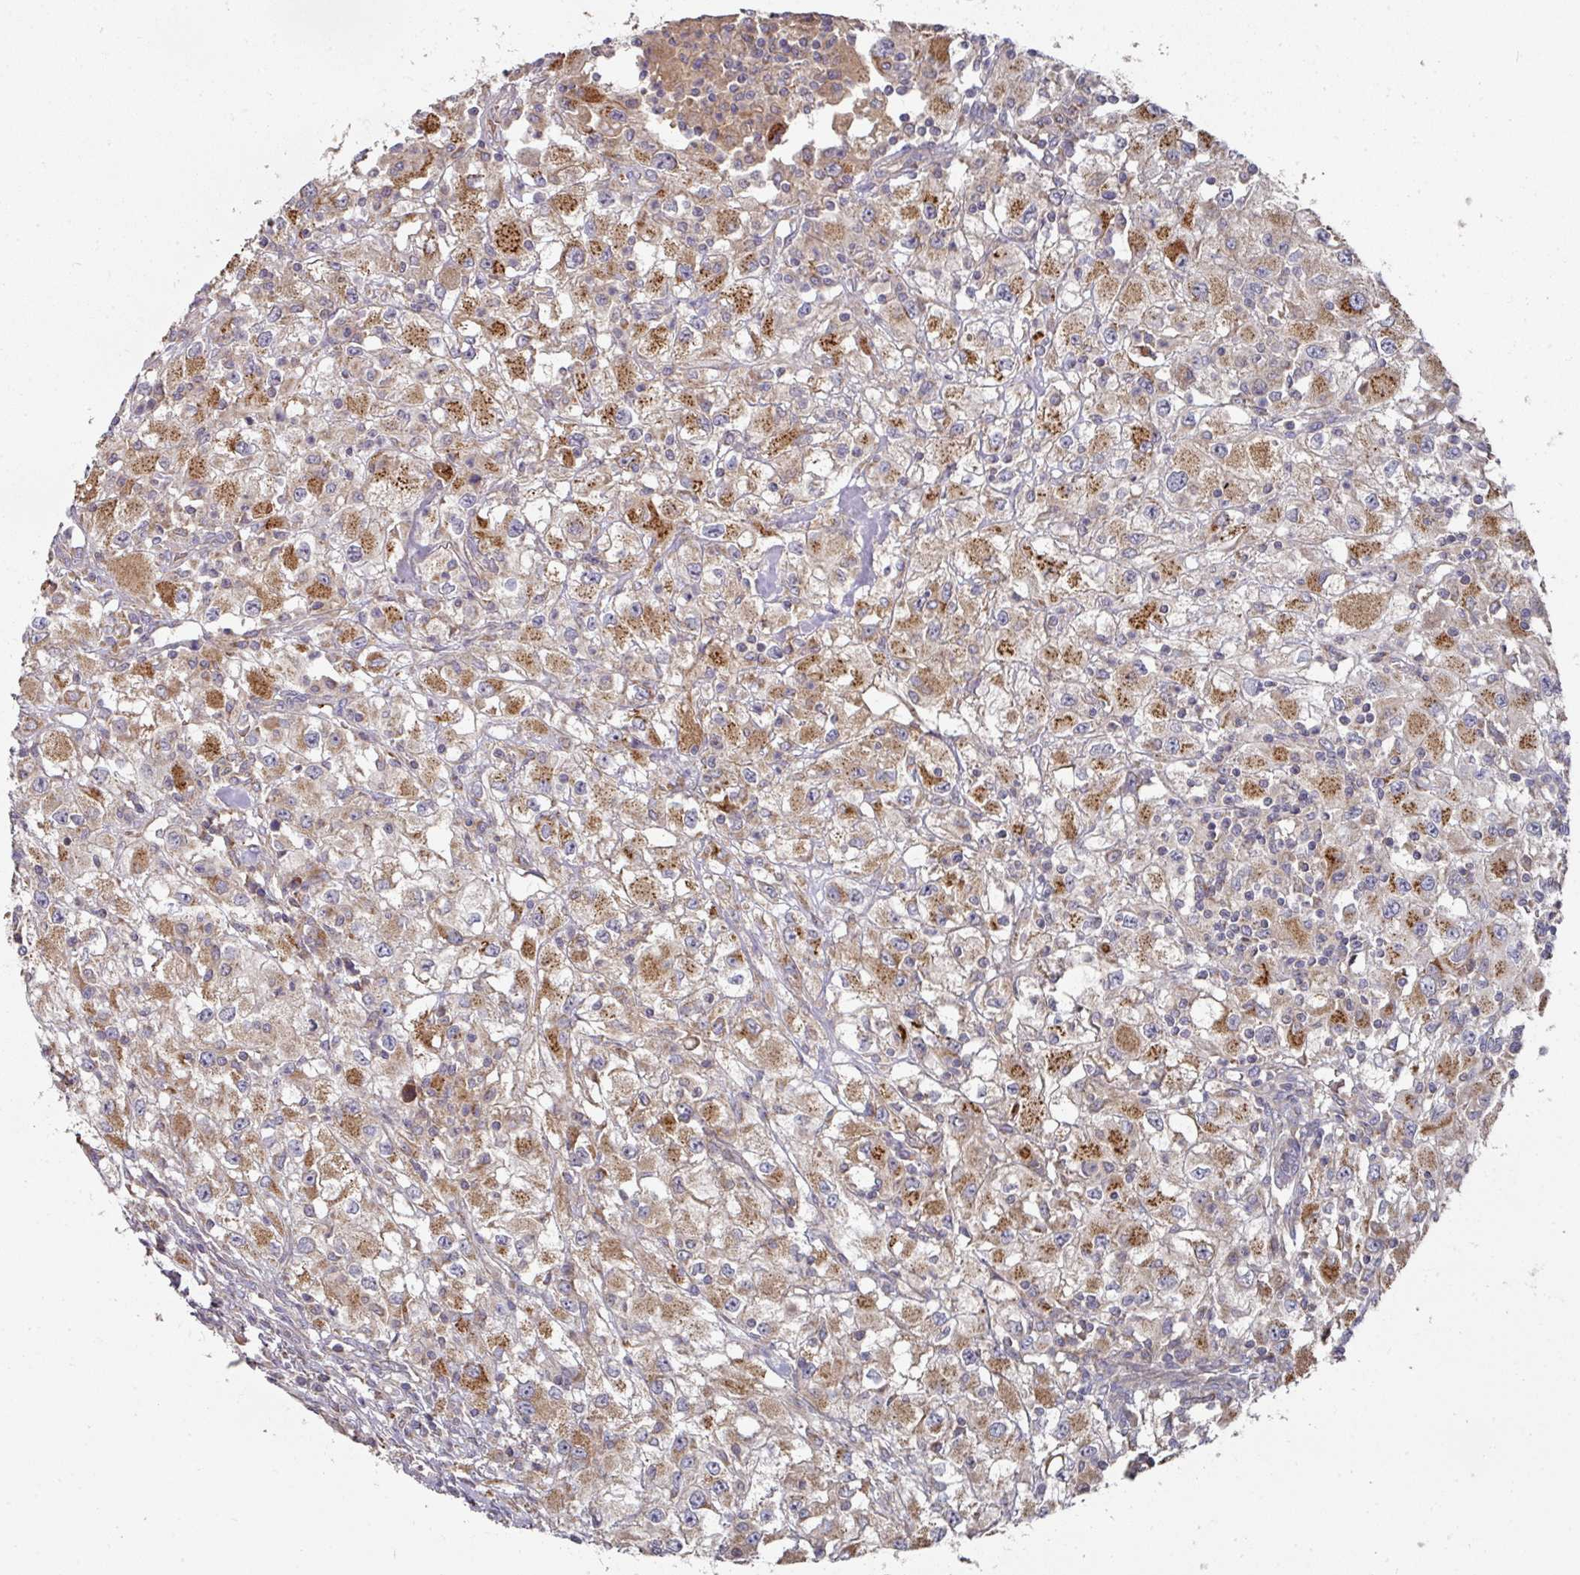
{"staining": {"intensity": "moderate", "quantity": ">75%", "location": "cytoplasmic/membranous"}, "tissue": "renal cancer", "cell_type": "Tumor cells", "image_type": "cancer", "snomed": [{"axis": "morphology", "description": "Adenocarcinoma, NOS"}, {"axis": "topography", "description": "Kidney"}], "caption": "IHC staining of renal adenocarcinoma, which displays medium levels of moderate cytoplasmic/membranous positivity in approximately >75% of tumor cells indicating moderate cytoplasmic/membranous protein expression. The staining was performed using DAB (brown) for protein detection and nuclei were counterstained in hematoxylin (blue).", "gene": "DNAJC7", "patient": {"sex": "female", "age": 67}}